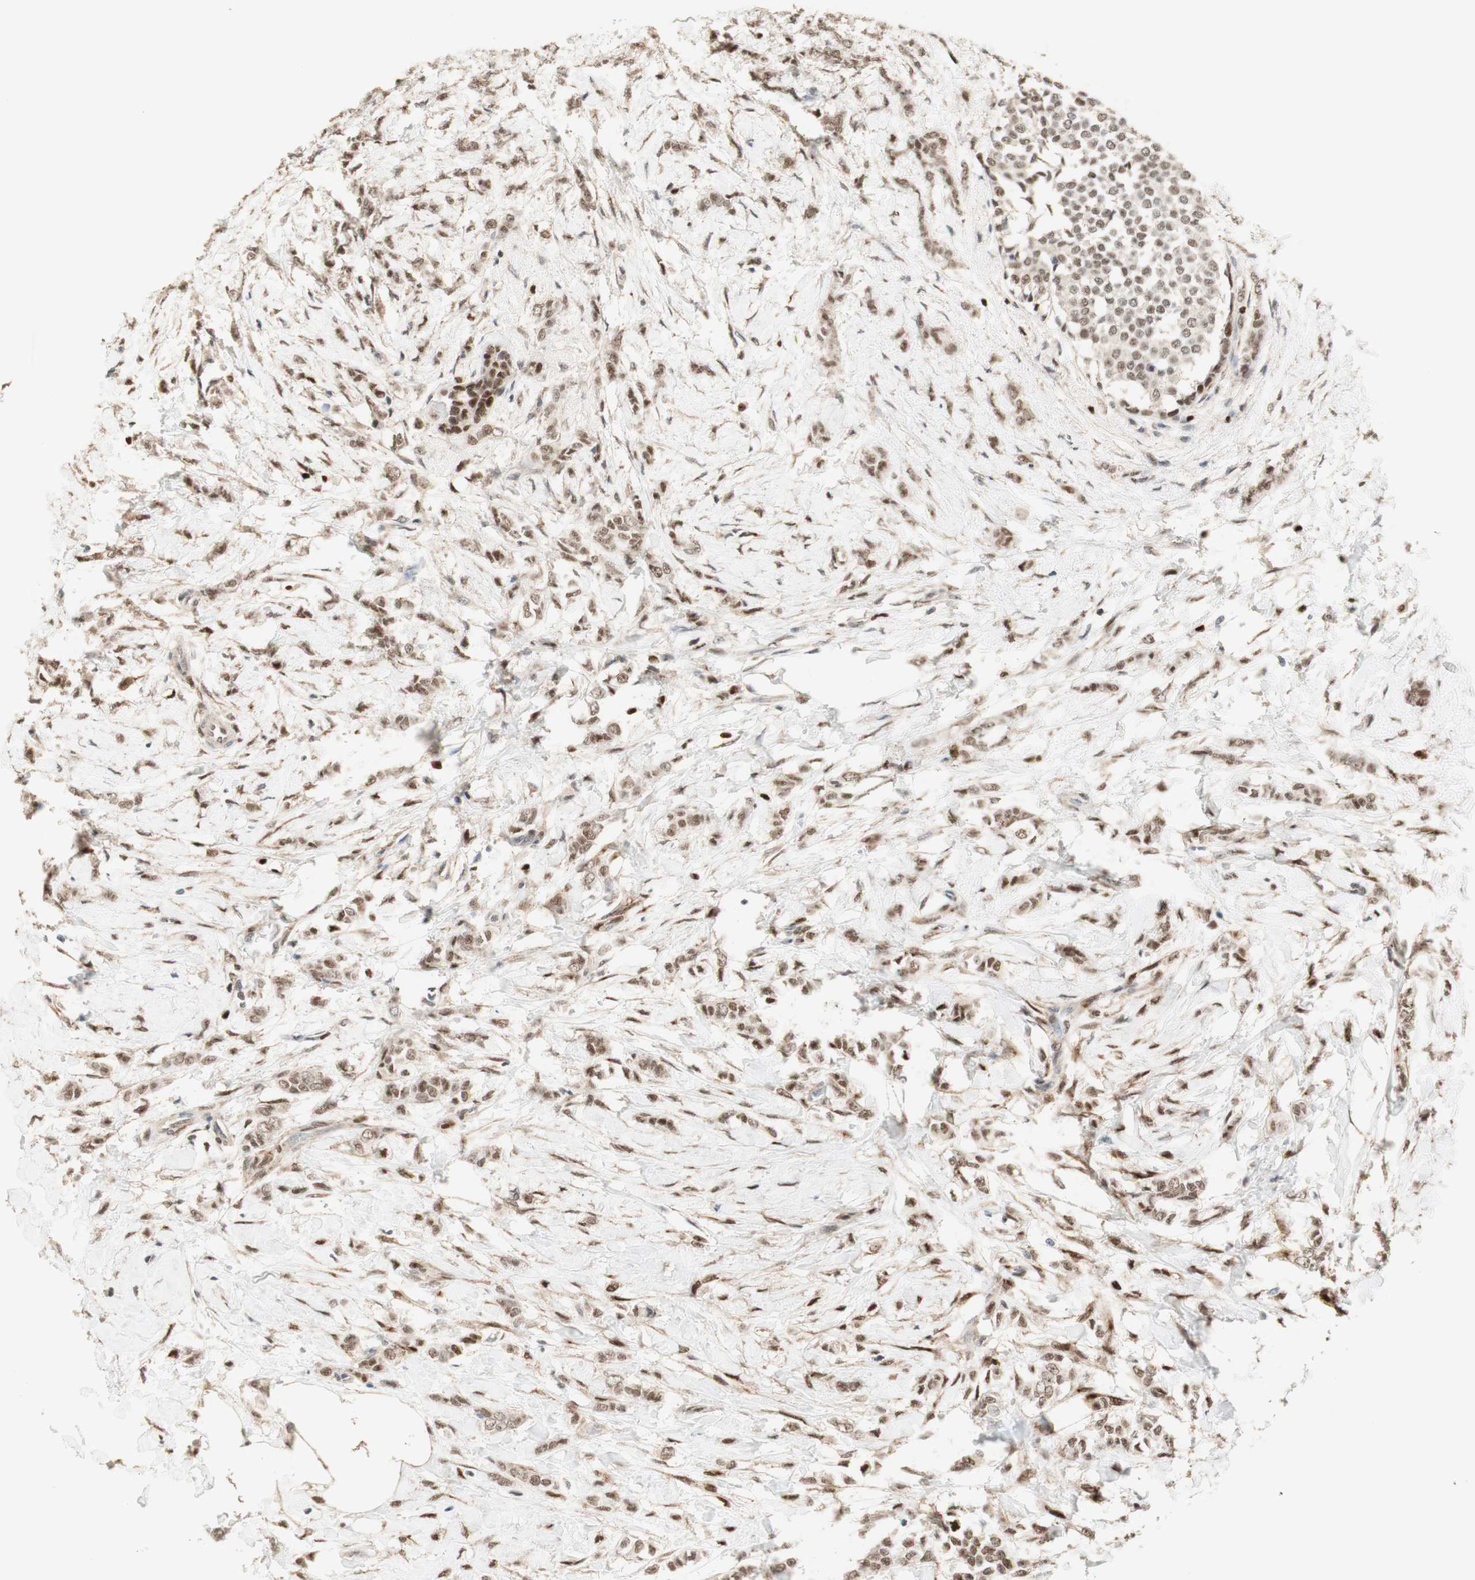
{"staining": {"intensity": "moderate", "quantity": ">75%", "location": "nuclear"}, "tissue": "breast cancer", "cell_type": "Tumor cells", "image_type": "cancer", "snomed": [{"axis": "morphology", "description": "Lobular carcinoma, in situ"}, {"axis": "morphology", "description": "Lobular carcinoma"}, {"axis": "topography", "description": "Breast"}], "caption": "High-power microscopy captured an IHC image of breast cancer (lobular carcinoma), revealing moderate nuclear expression in approximately >75% of tumor cells.", "gene": "FOXP1", "patient": {"sex": "female", "age": 41}}